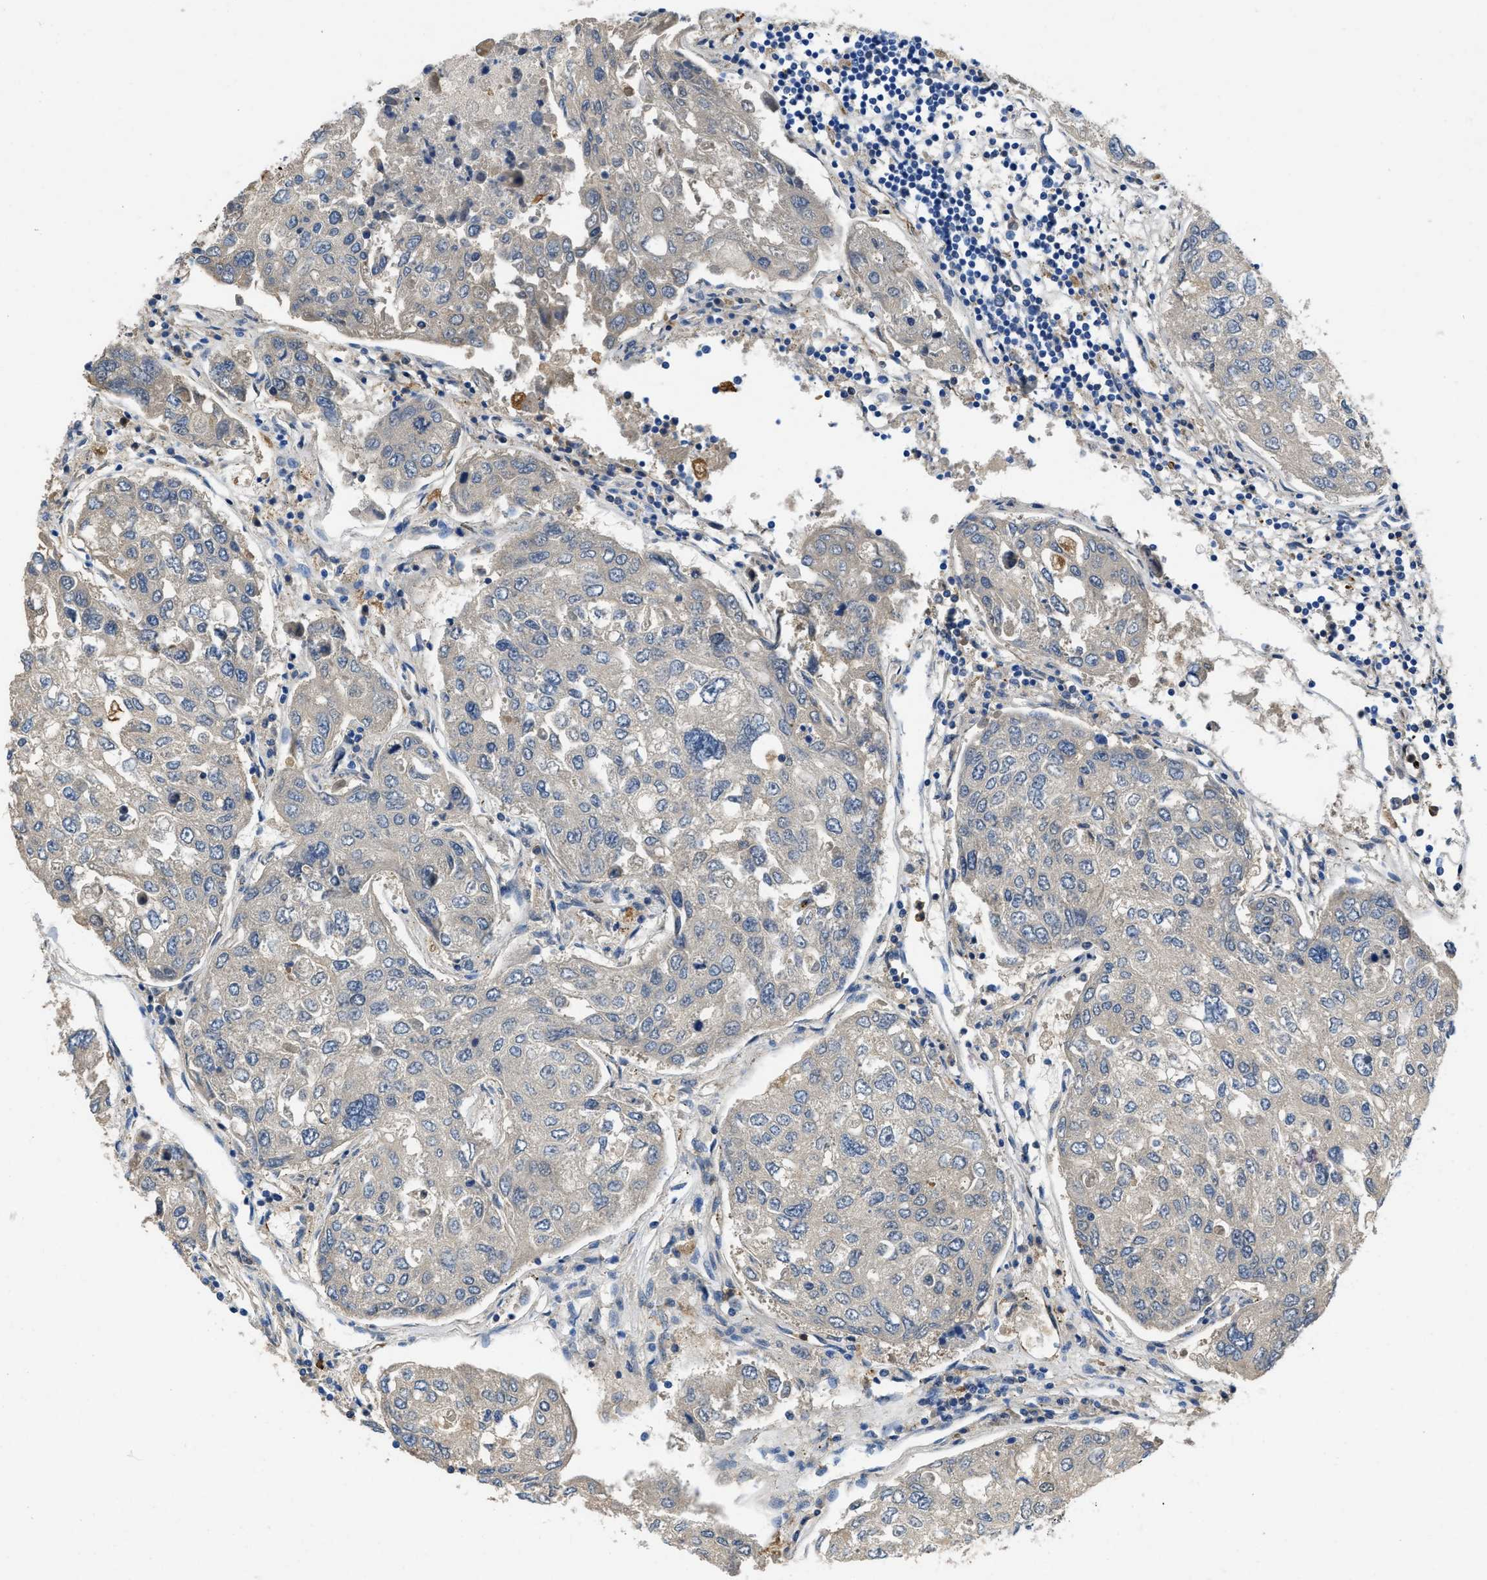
{"staining": {"intensity": "negative", "quantity": "none", "location": "none"}, "tissue": "urothelial cancer", "cell_type": "Tumor cells", "image_type": "cancer", "snomed": [{"axis": "morphology", "description": "Urothelial carcinoma, High grade"}, {"axis": "topography", "description": "Lymph node"}, {"axis": "topography", "description": "Urinary bladder"}], "caption": "This is an immunohistochemistry micrograph of urothelial cancer. There is no staining in tumor cells.", "gene": "SPEG", "patient": {"sex": "male", "age": 51}}